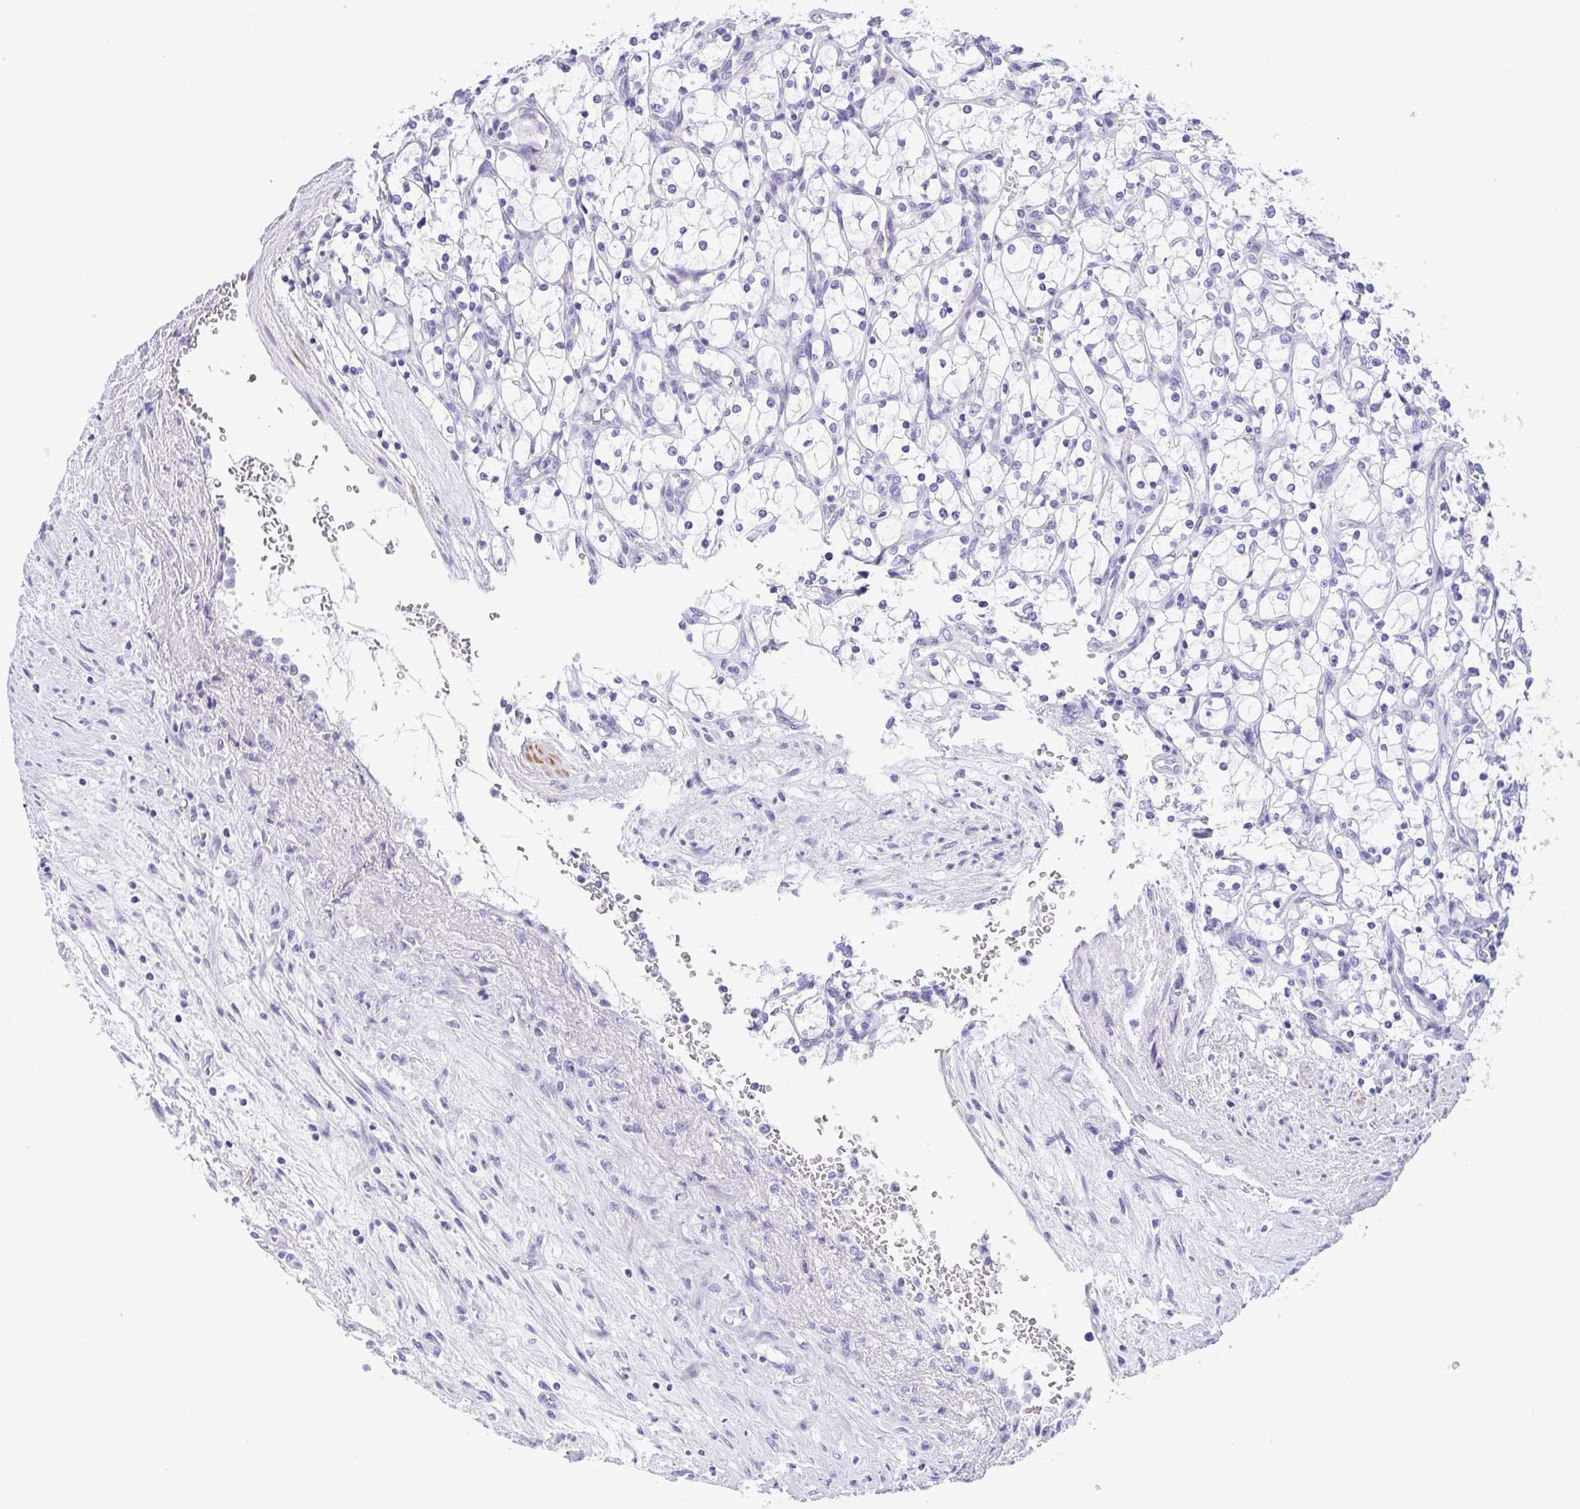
{"staining": {"intensity": "negative", "quantity": "none", "location": "none"}, "tissue": "renal cancer", "cell_type": "Tumor cells", "image_type": "cancer", "snomed": [{"axis": "morphology", "description": "Adenocarcinoma, NOS"}, {"axis": "topography", "description": "Kidney"}], "caption": "A micrograph of human renal cancer is negative for staining in tumor cells.", "gene": "MYL7", "patient": {"sex": "female", "age": 69}}